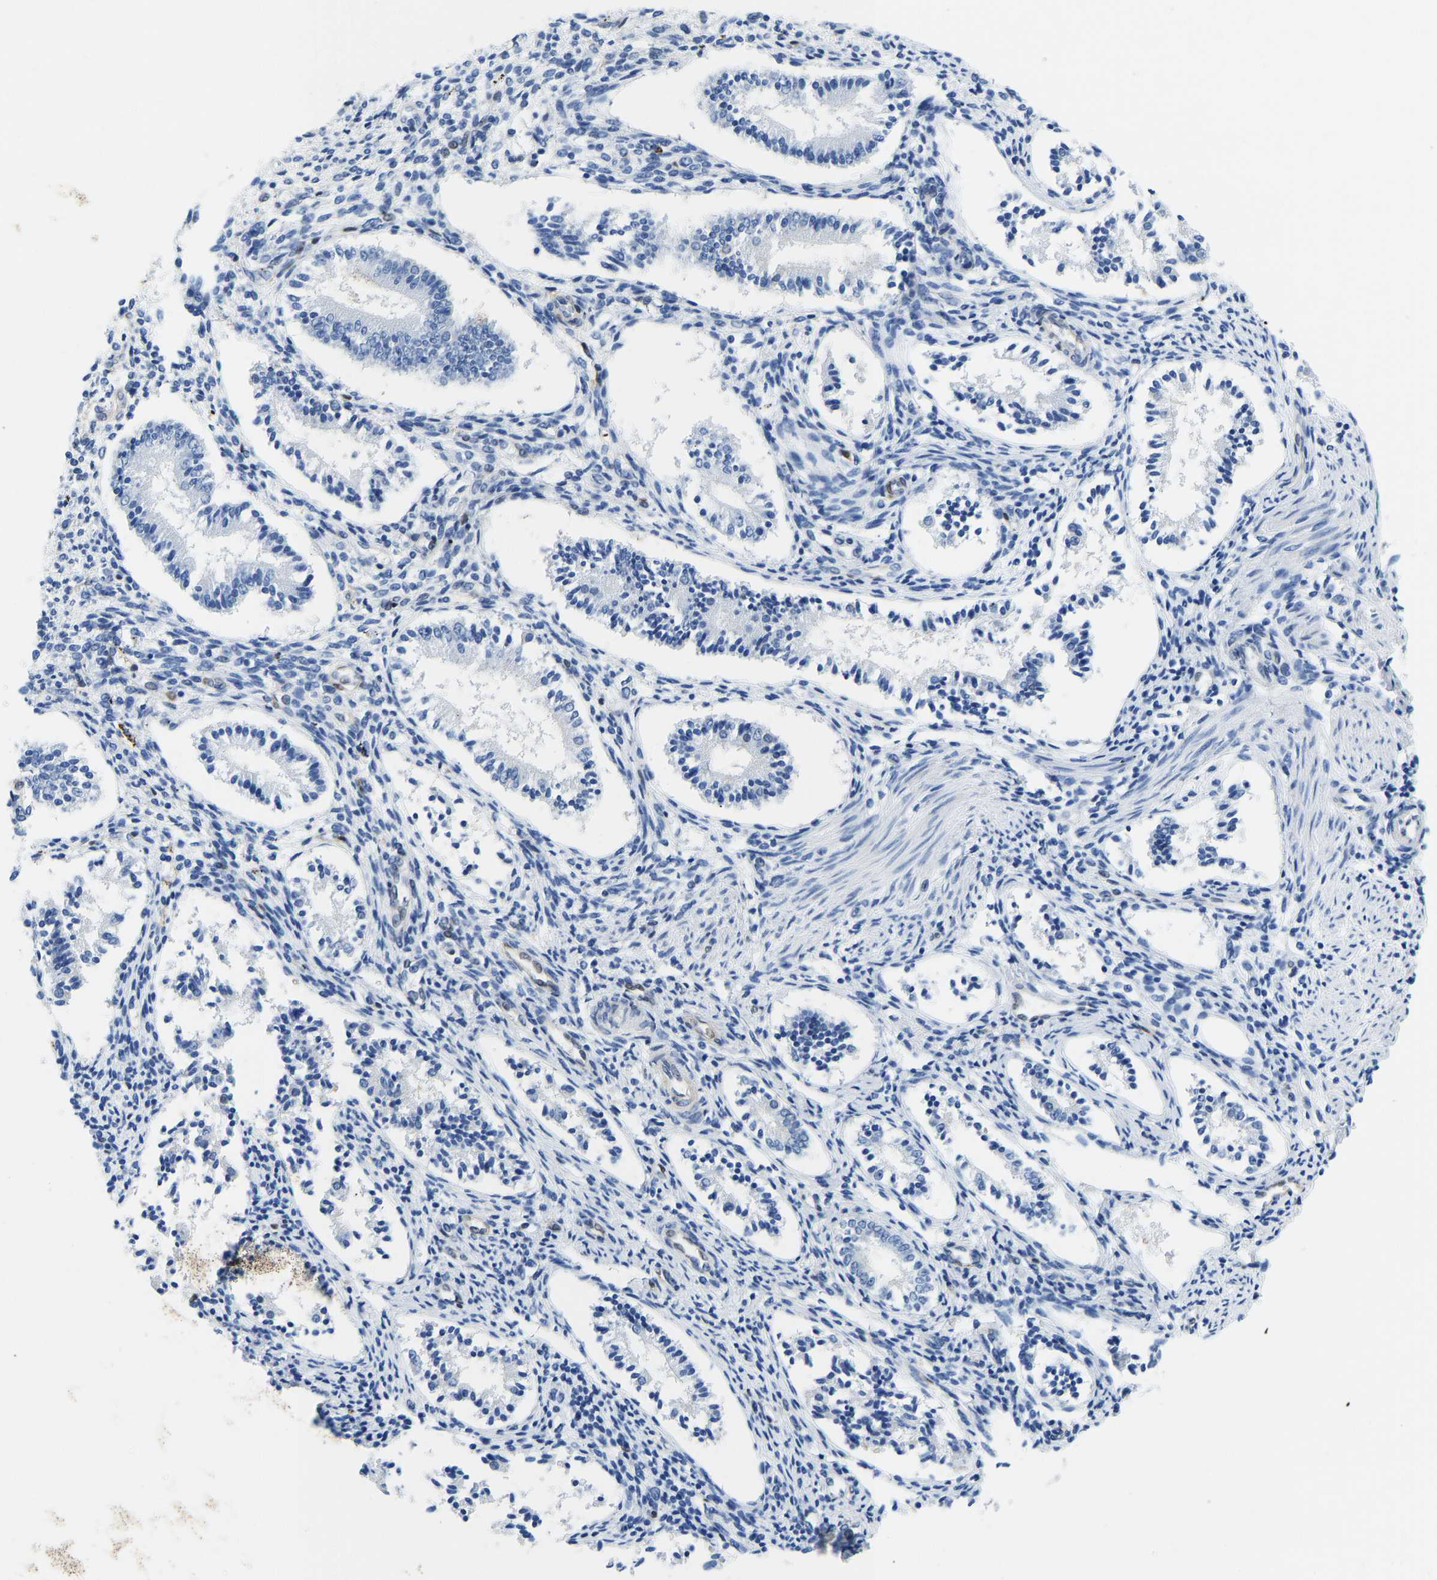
{"staining": {"intensity": "negative", "quantity": "none", "location": "none"}, "tissue": "endometrium", "cell_type": "Cells in endometrial stroma", "image_type": "normal", "snomed": [{"axis": "morphology", "description": "Normal tissue, NOS"}, {"axis": "topography", "description": "Endometrium"}], "caption": "Human endometrium stained for a protein using immunohistochemistry (IHC) shows no expression in cells in endometrial stroma.", "gene": "NKAIN3", "patient": {"sex": "female", "age": 42}}